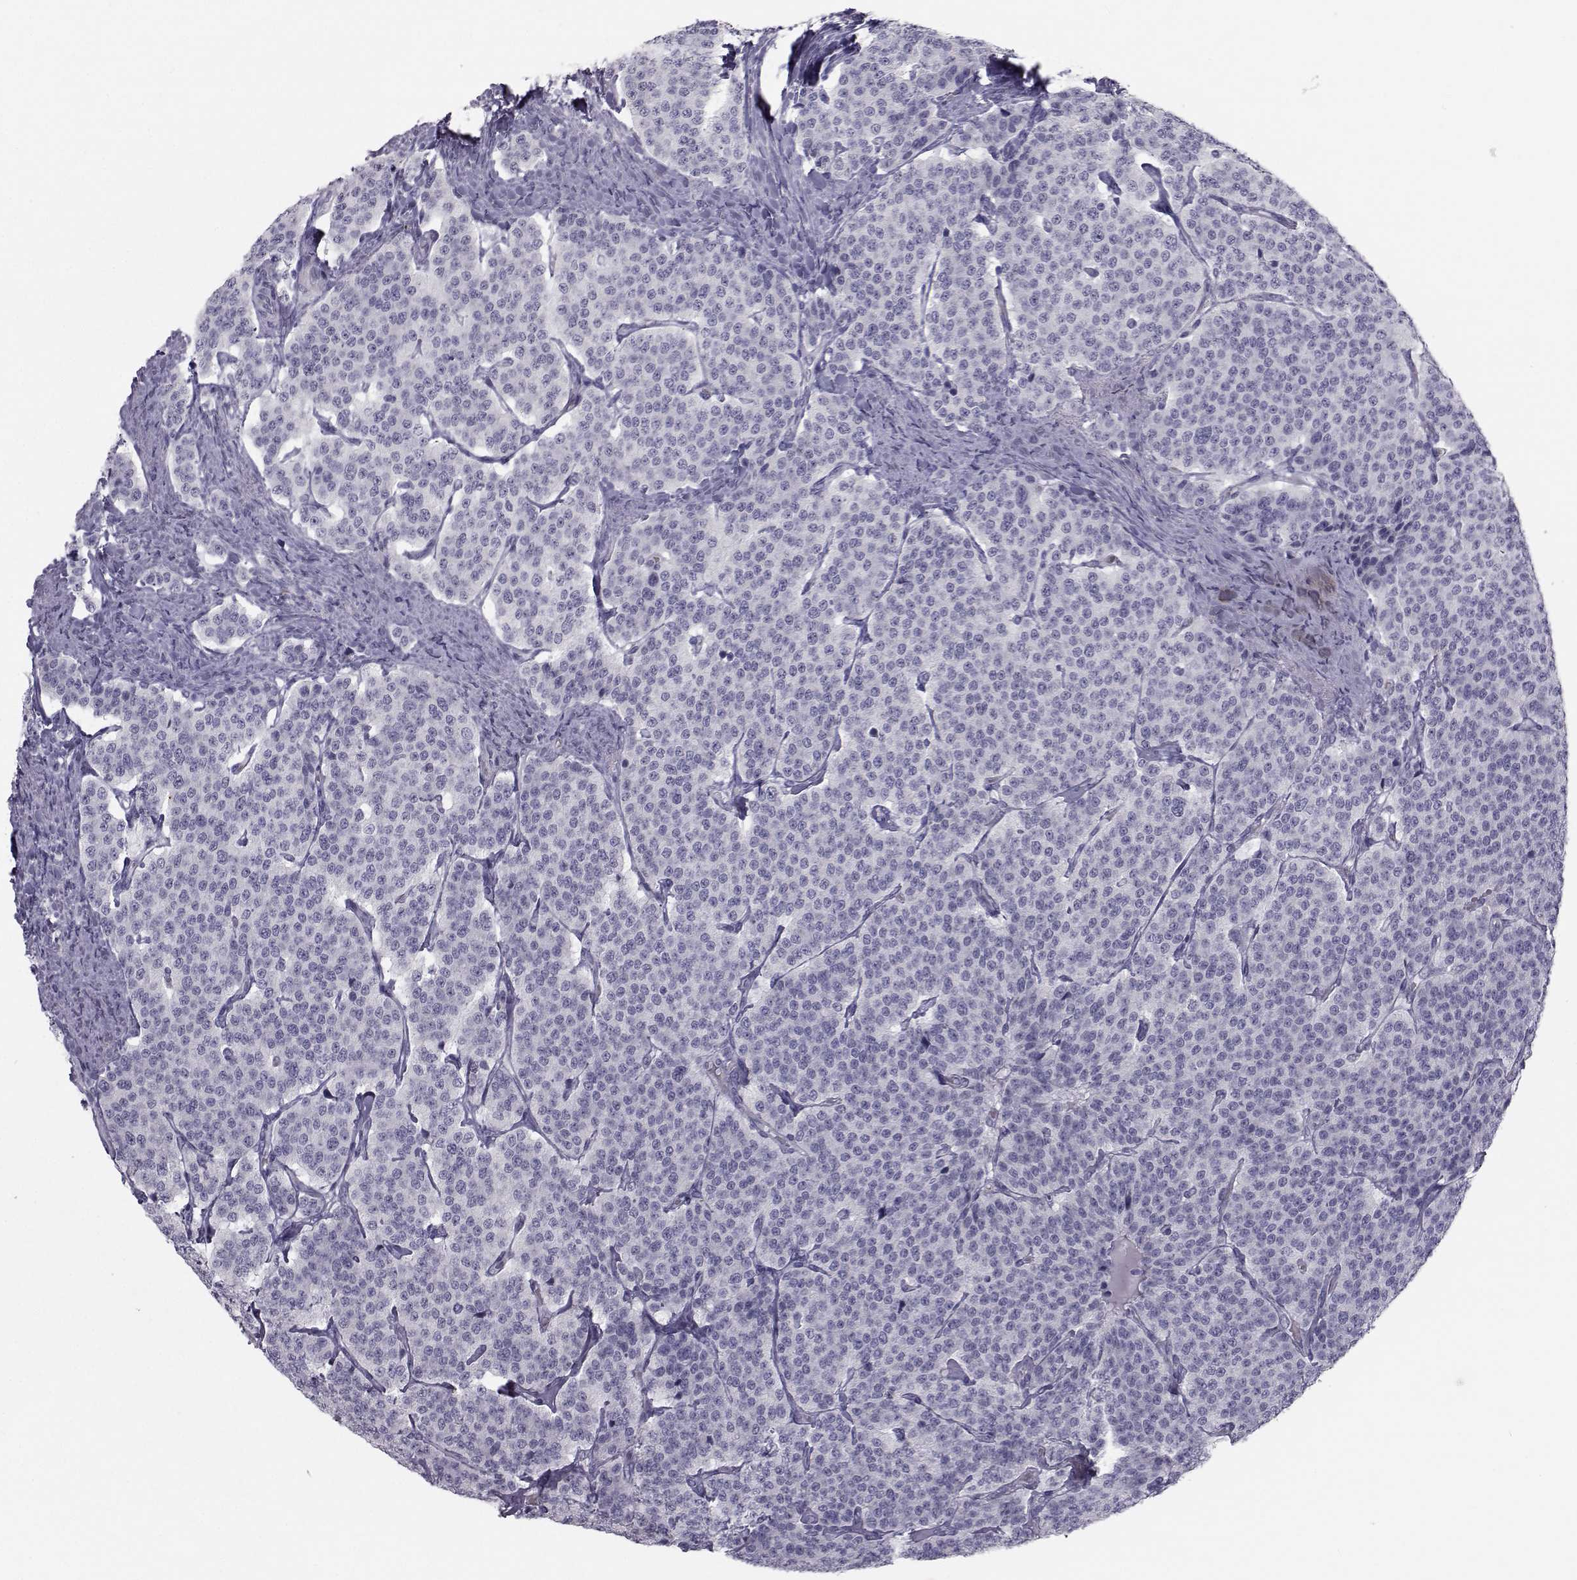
{"staining": {"intensity": "negative", "quantity": "none", "location": "none"}, "tissue": "carcinoid", "cell_type": "Tumor cells", "image_type": "cancer", "snomed": [{"axis": "morphology", "description": "Carcinoid, malignant, NOS"}, {"axis": "topography", "description": "Small intestine"}], "caption": "Tumor cells are negative for brown protein staining in carcinoid.", "gene": "GARIN3", "patient": {"sex": "female", "age": 58}}